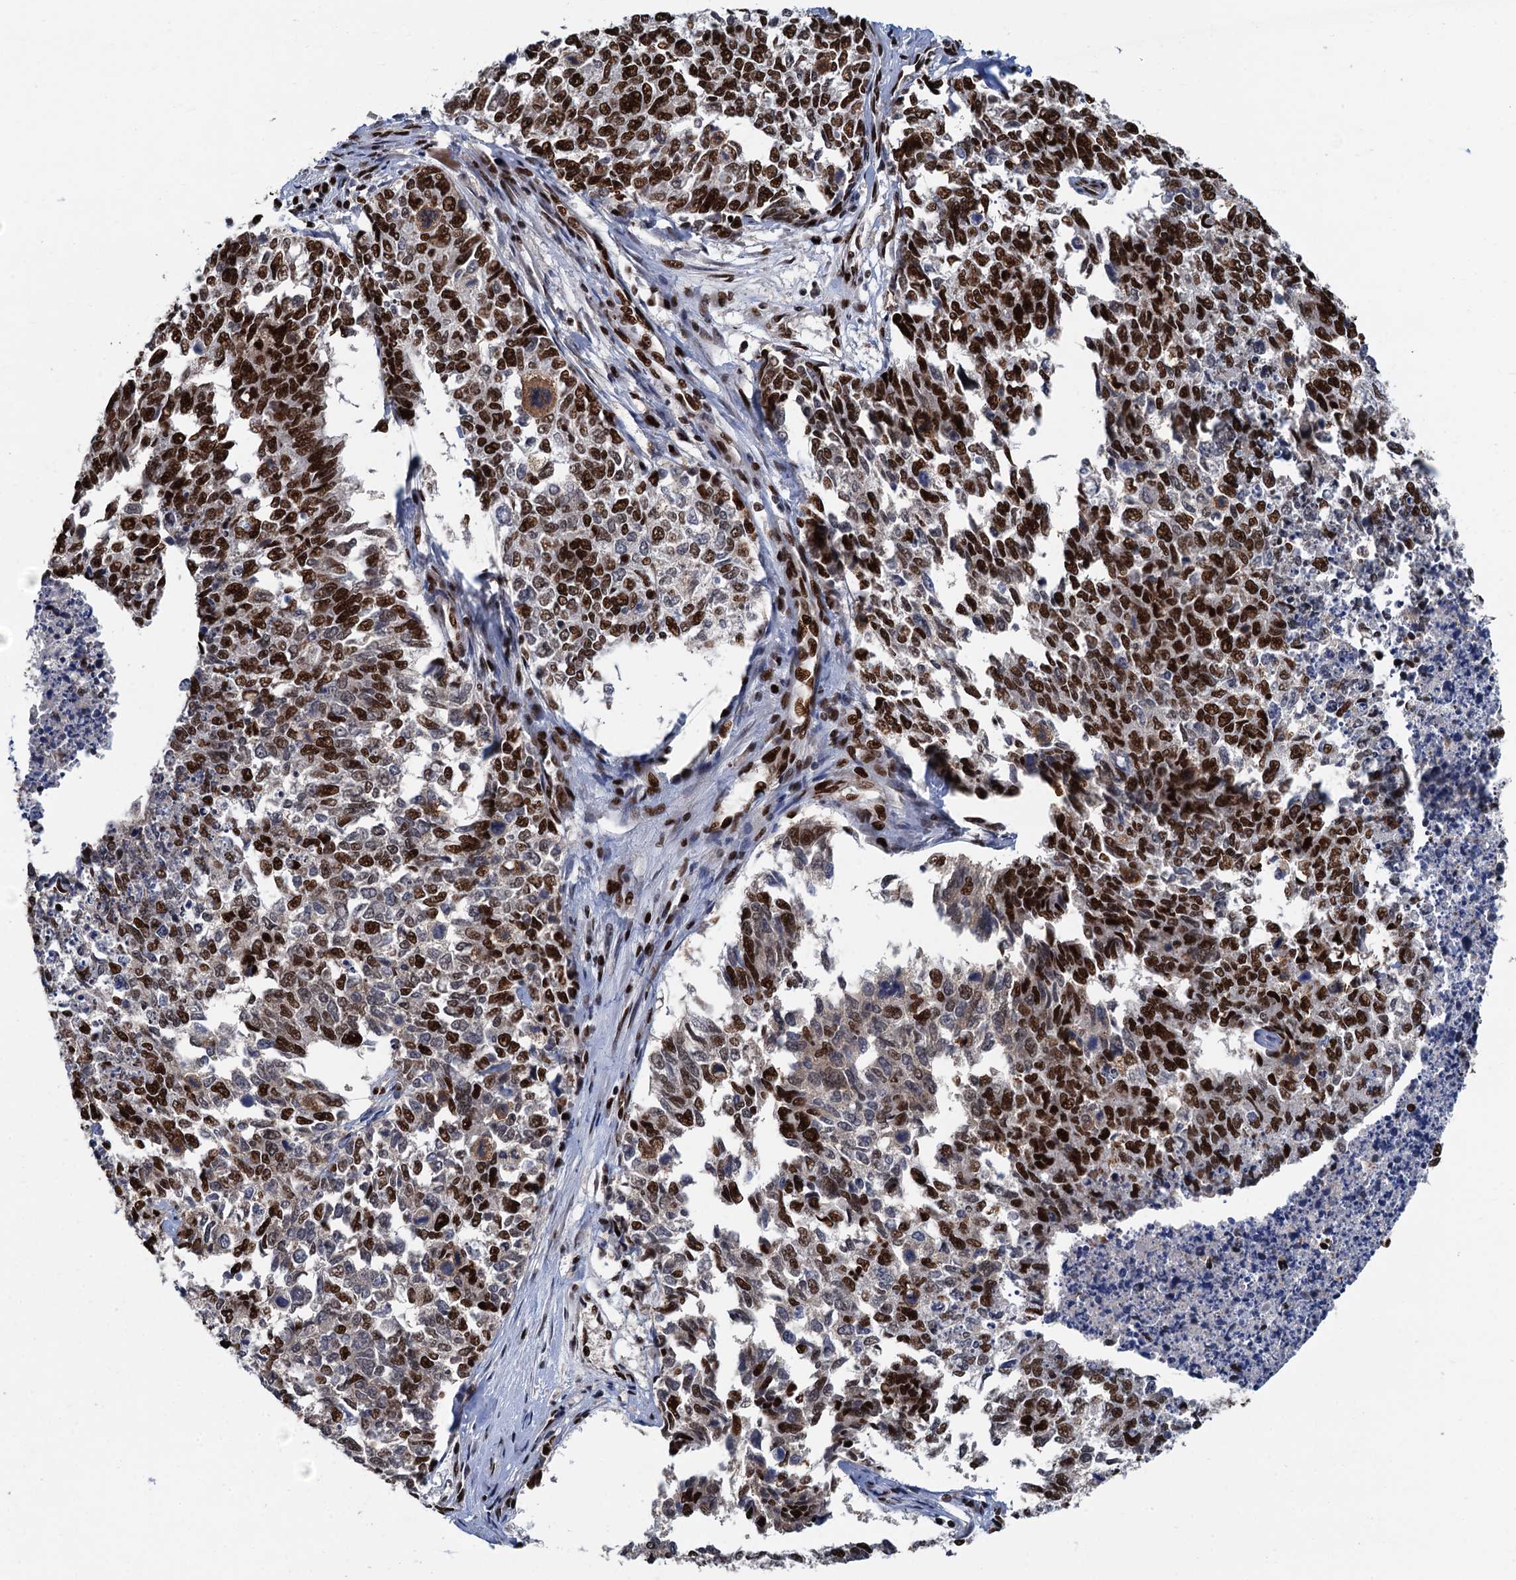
{"staining": {"intensity": "strong", "quantity": ">75%", "location": "nuclear"}, "tissue": "cervical cancer", "cell_type": "Tumor cells", "image_type": "cancer", "snomed": [{"axis": "morphology", "description": "Squamous cell carcinoma, NOS"}, {"axis": "topography", "description": "Cervix"}], "caption": "Protein expression by immunohistochemistry shows strong nuclear expression in approximately >75% of tumor cells in cervical squamous cell carcinoma.", "gene": "PPP4R1", "patient": {"sex": "female", "age": 63}}